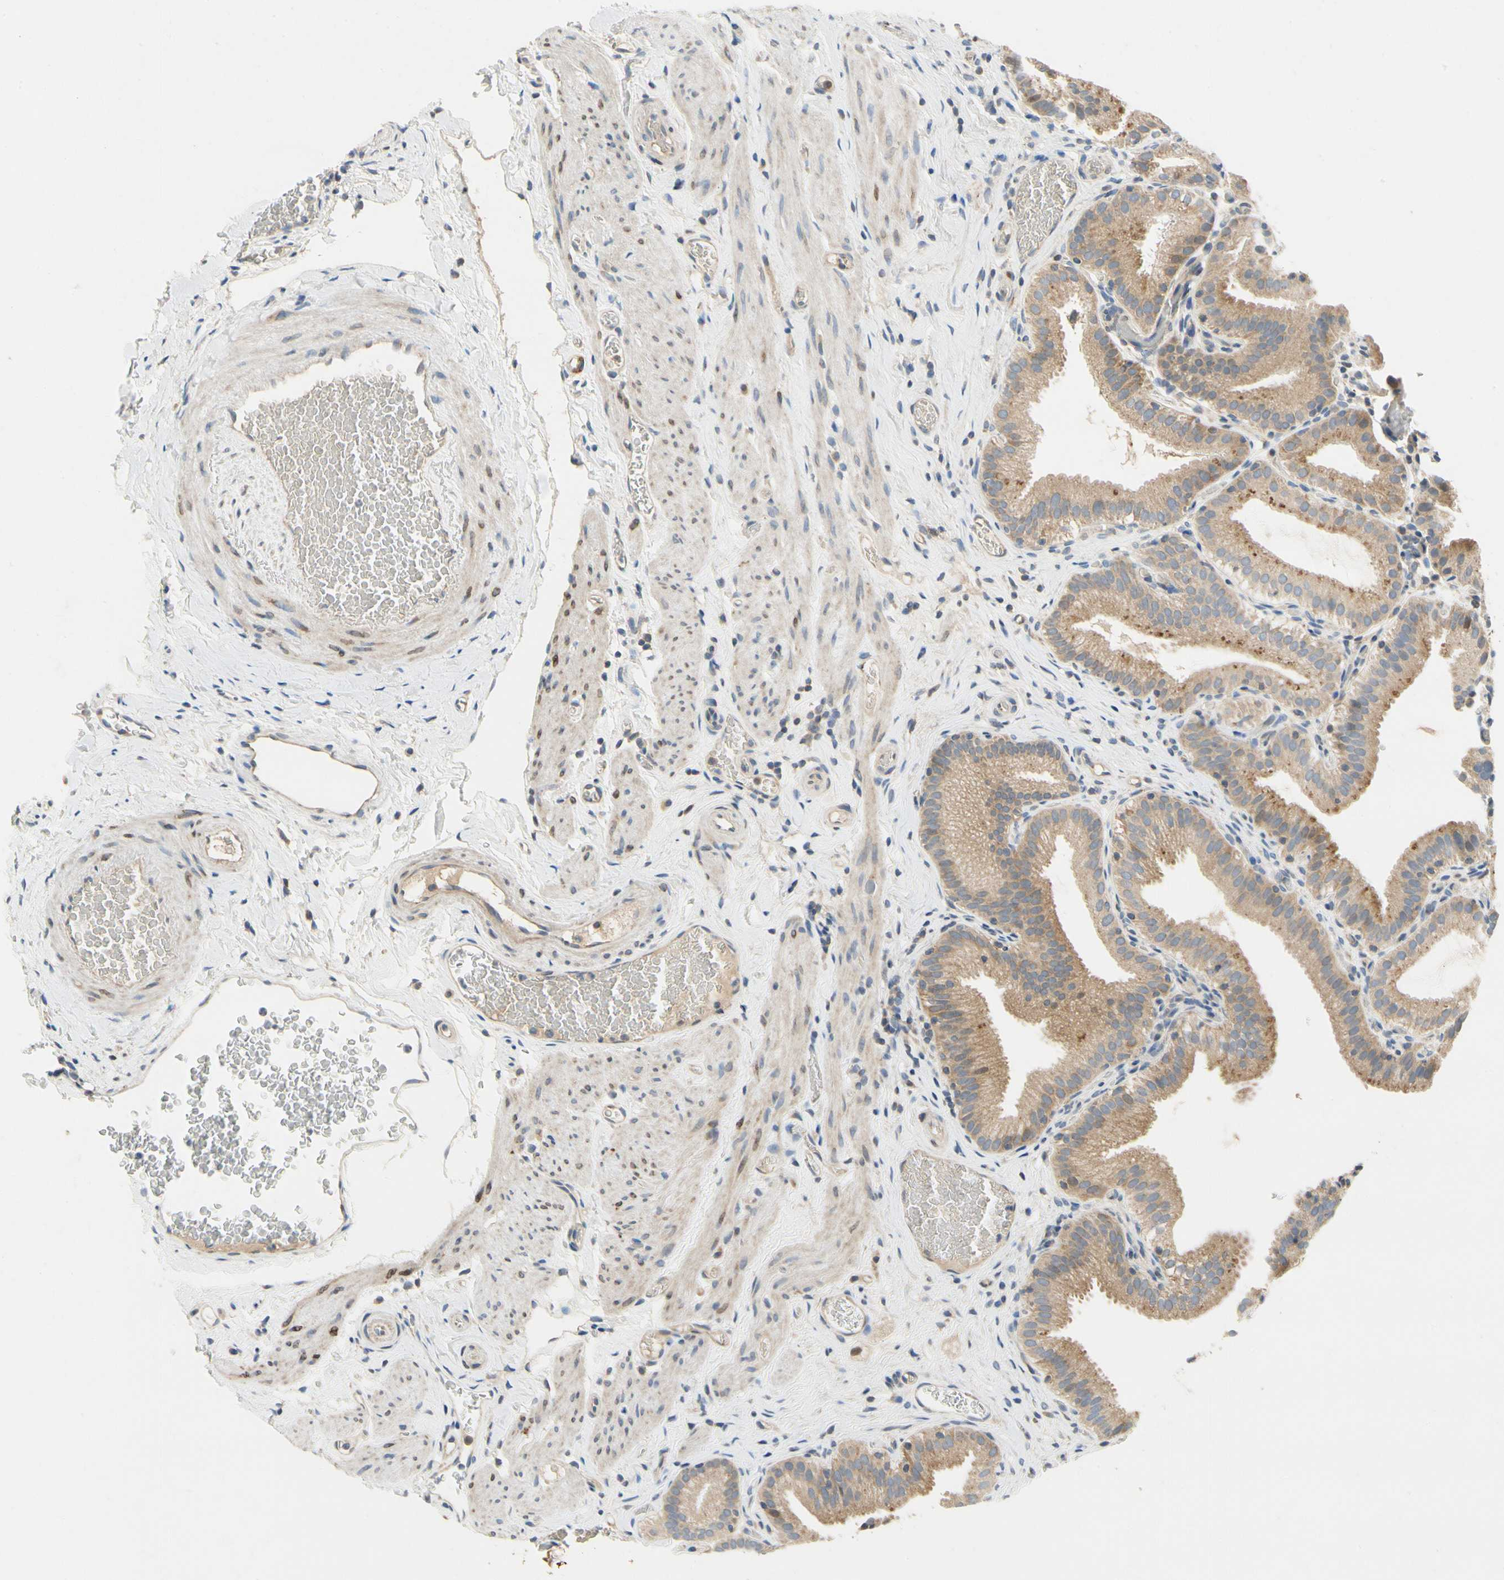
{"staining": {"intensity": "moderate", "quantity": ">75%", "location": "cytoplasmic/membranous"}, "tissue": "gallbladder", "cell_type": "Glandular cells", "image_type": "normal", "snomed": [{"axis": "morphology", "description": "Normal tissue, NOS"}, {"axis": "topography", "description": "Gallbladder"}], "caption": "Immunohistochemistry (IHC) of normal gallbladder shows medium levels of moderate cytoplasmic/membranous staining in about >75% of glandular cells.", "gene": "KLHDC8B", "patient": {"sex": "male", "age": 54}}